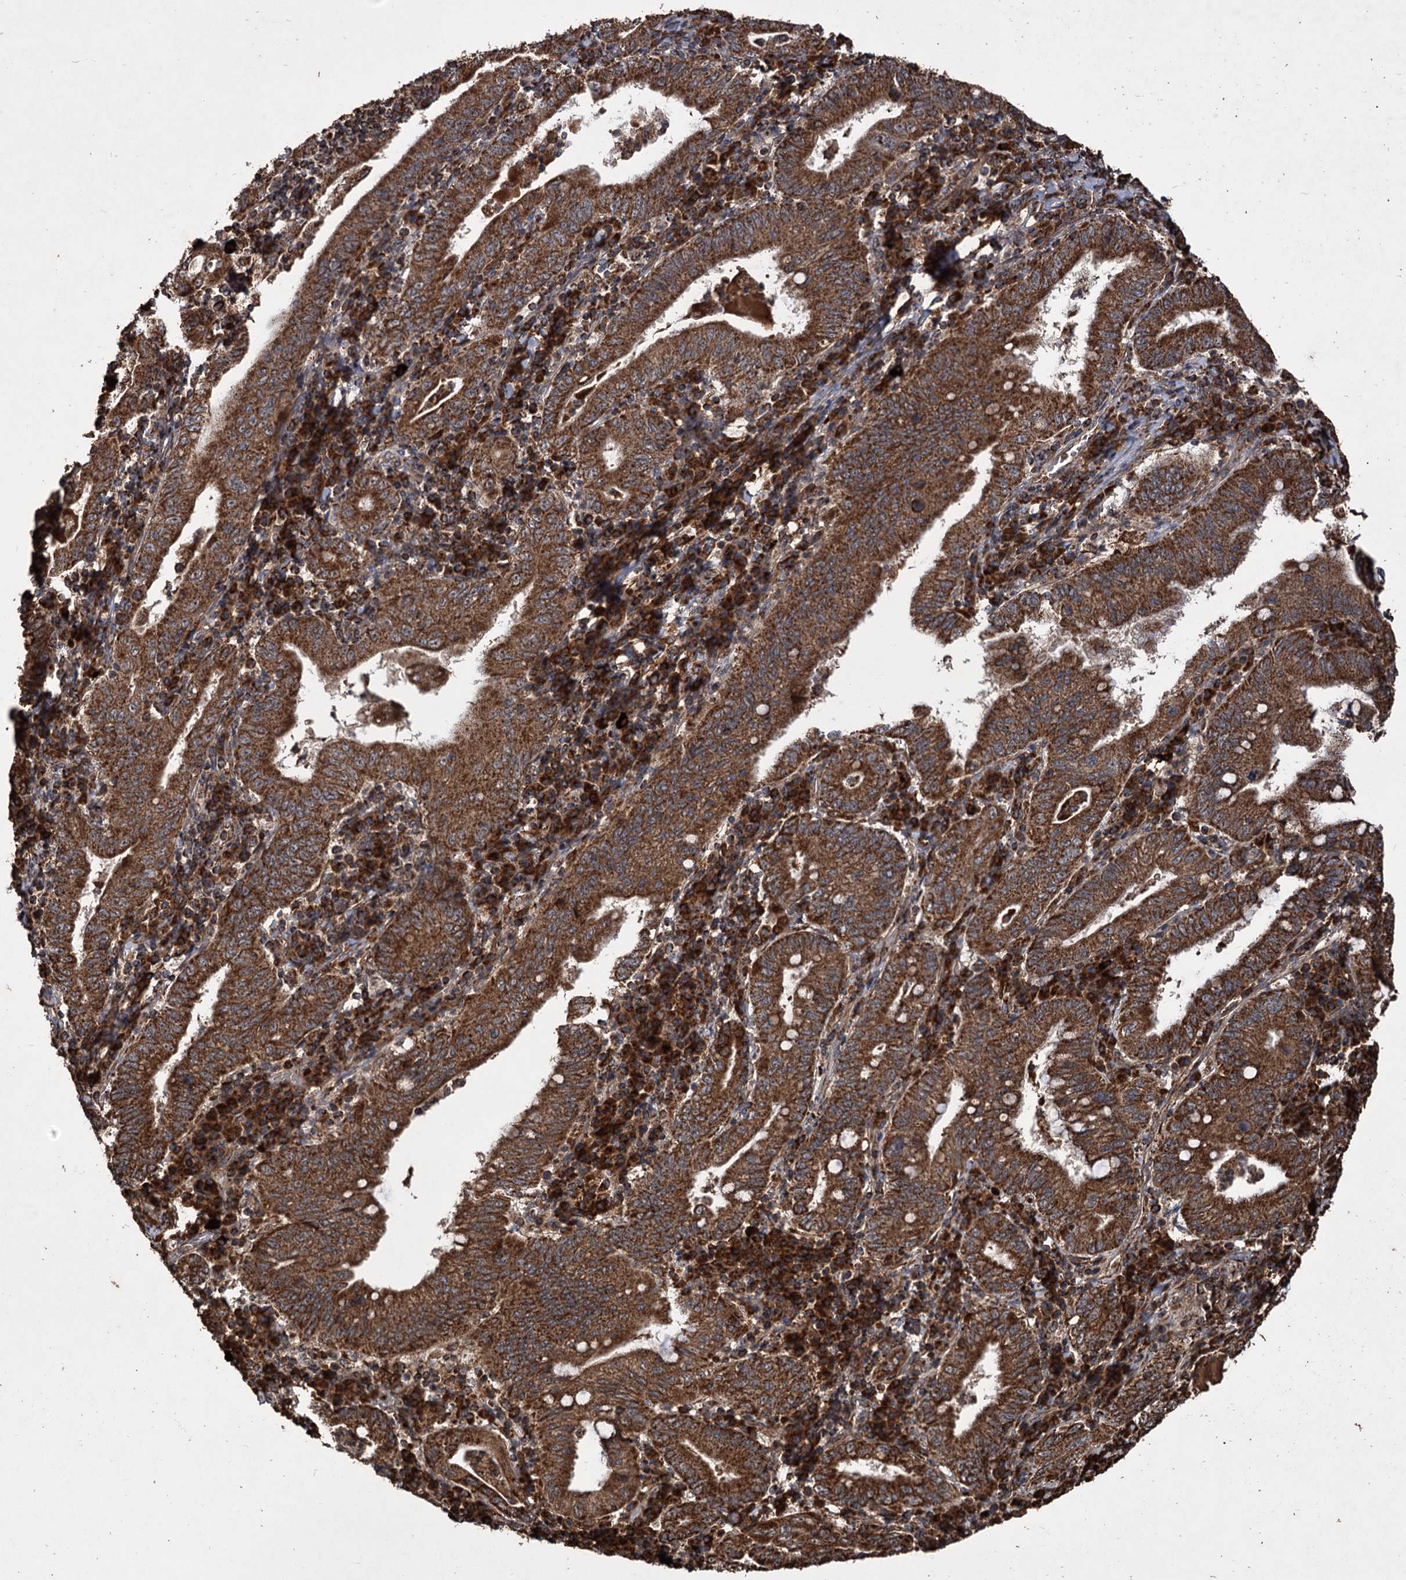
{"staining": {"intensity": "strong", "quantity": ">75%", "location": "cytoplasmic/membranous"}, "tissue": "stomach cancer", "cell_type": "Tumor cells", "image_type": "cancer", "snomed": [{"axis": "morphology", "description": "Normal tissue, NOS"}, {"axis": "morphology", "description": "Adenocarcinoma, NOS"}, {"axis": "topography", "description": "Esophagus"}, {"axis": "topography", "description": "Stomach, upper"}, {"axis": "topography", "description": "Peripheral nerve tissue"}], "caption": "About >75% of tumor cells in human stomach cancer show strong cytoplasmic/membranous protein positivity as visualized by brown immunohistochemical staining.", "gene": "IPO4", "patient": {"sex": "male", "age": 62}}